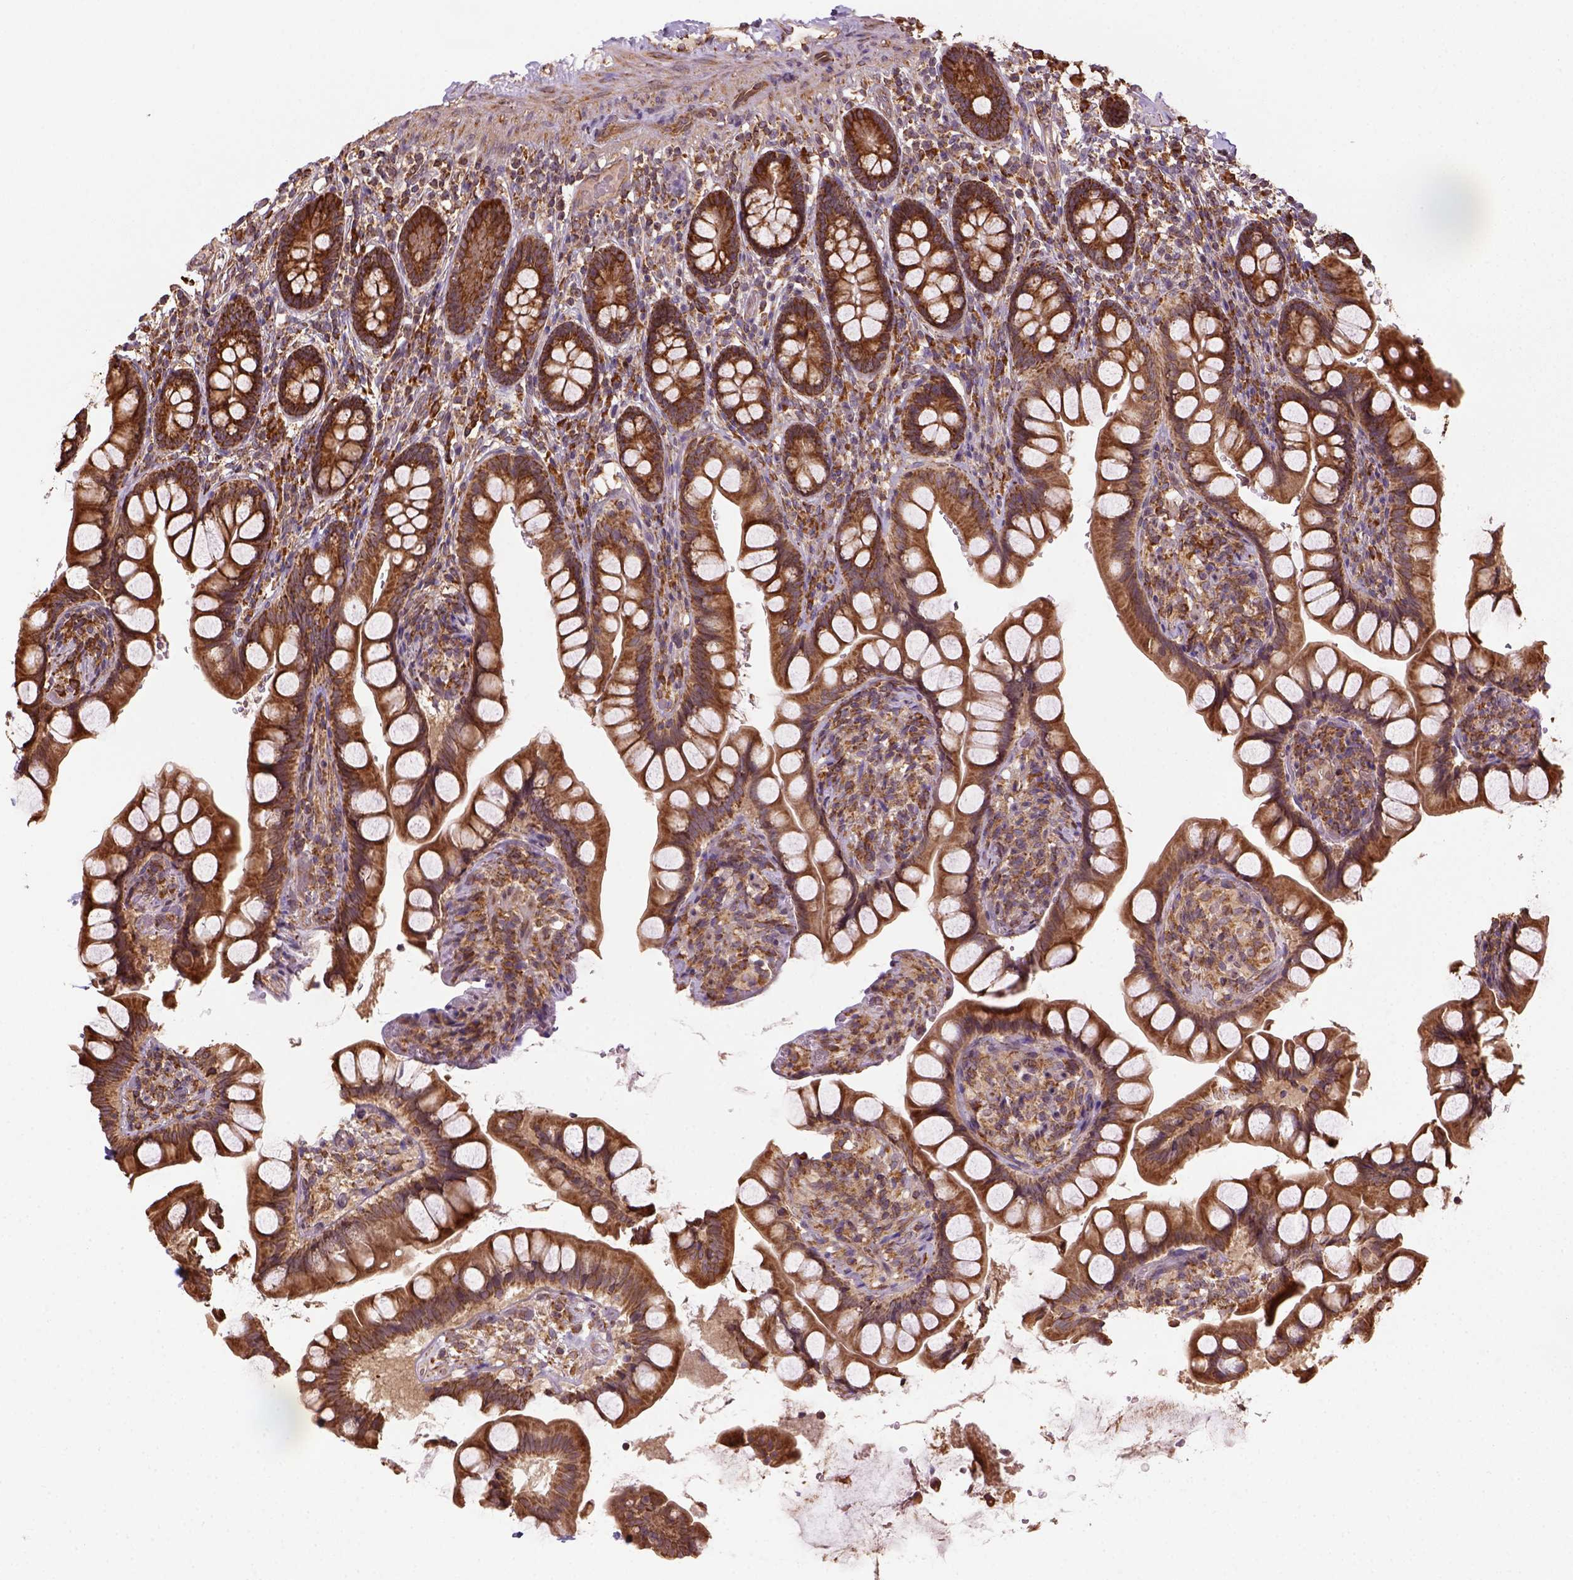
{"staining": {"intensity": "strong", "quantity": ">75%", "location": "cytoplasmic/membranous"}, "tissue": "small intestine", "cell_type": "Glandular cells", "image_type": "normal", "snomed": [{"axis": "morphology", "description": "Normal tissue, NOS"}, {"axis": "topography", "description": "Small intestine"}], "caption": "DAB (3,3'-diaminobenzidine) immunohistochemical staining of benign small intestine demonstrates strong cytoplasmic/membranous protein staining in approximately >75% of glandular cells.", "gene": "MAPK8IP3", "patient": {"sex": "male", "age": 70}}